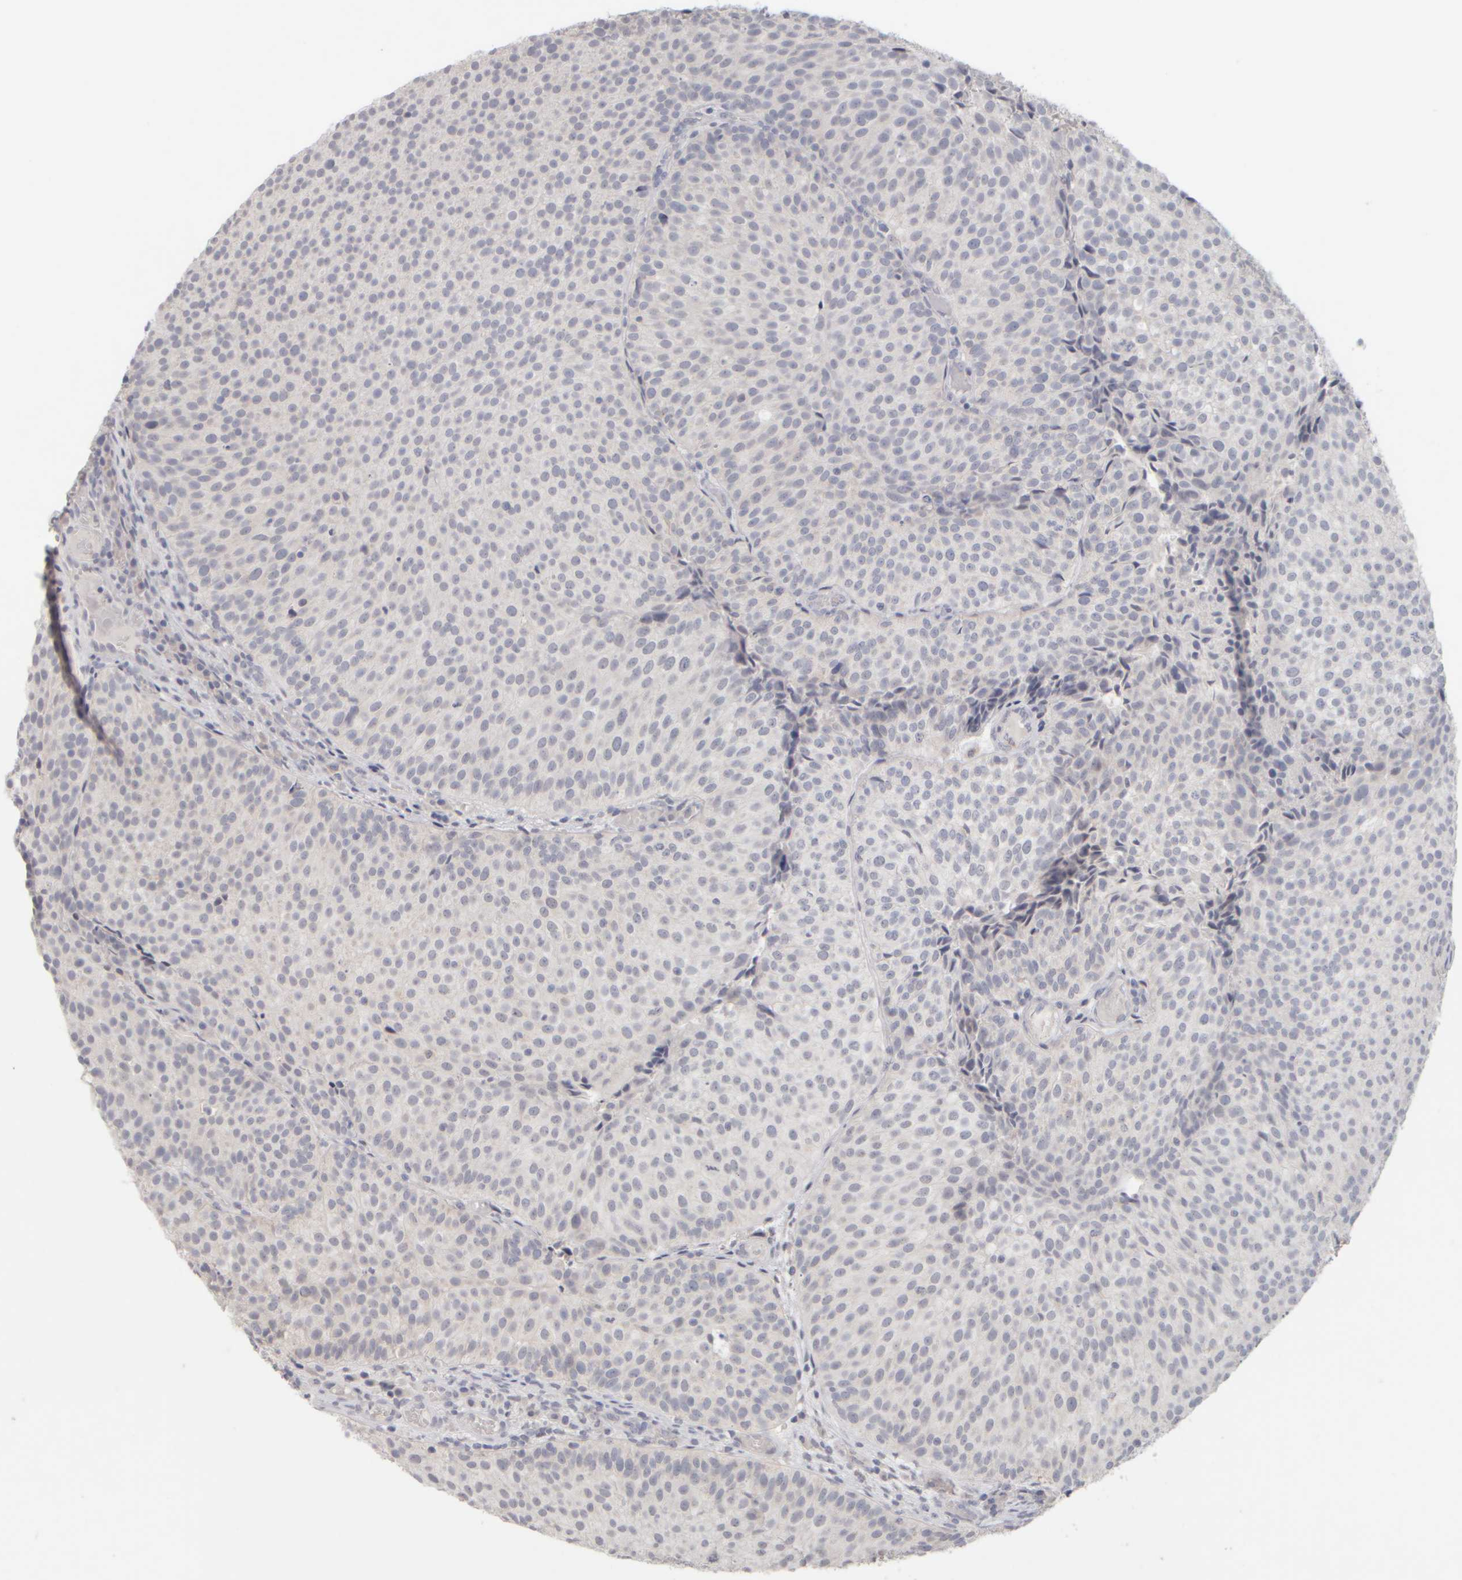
{"staining": {"intensity": "negative", "quantity": "none", "location": "none"}, "tissue": "urothelial cancer", "cell_type": "Tumor cells", "image_type": "cancer", "snomed": [{"axis": "morphology", "description": "Urothelial carcinoma, Low grade"}, {"axis": "topography", "description": "Urinary bladder"}], "caption": "Tumor cells are negative for protein expression in human urothelial cancer.", "gene": "ZNF112", "patient": {"sex": "male", "age": 86}}